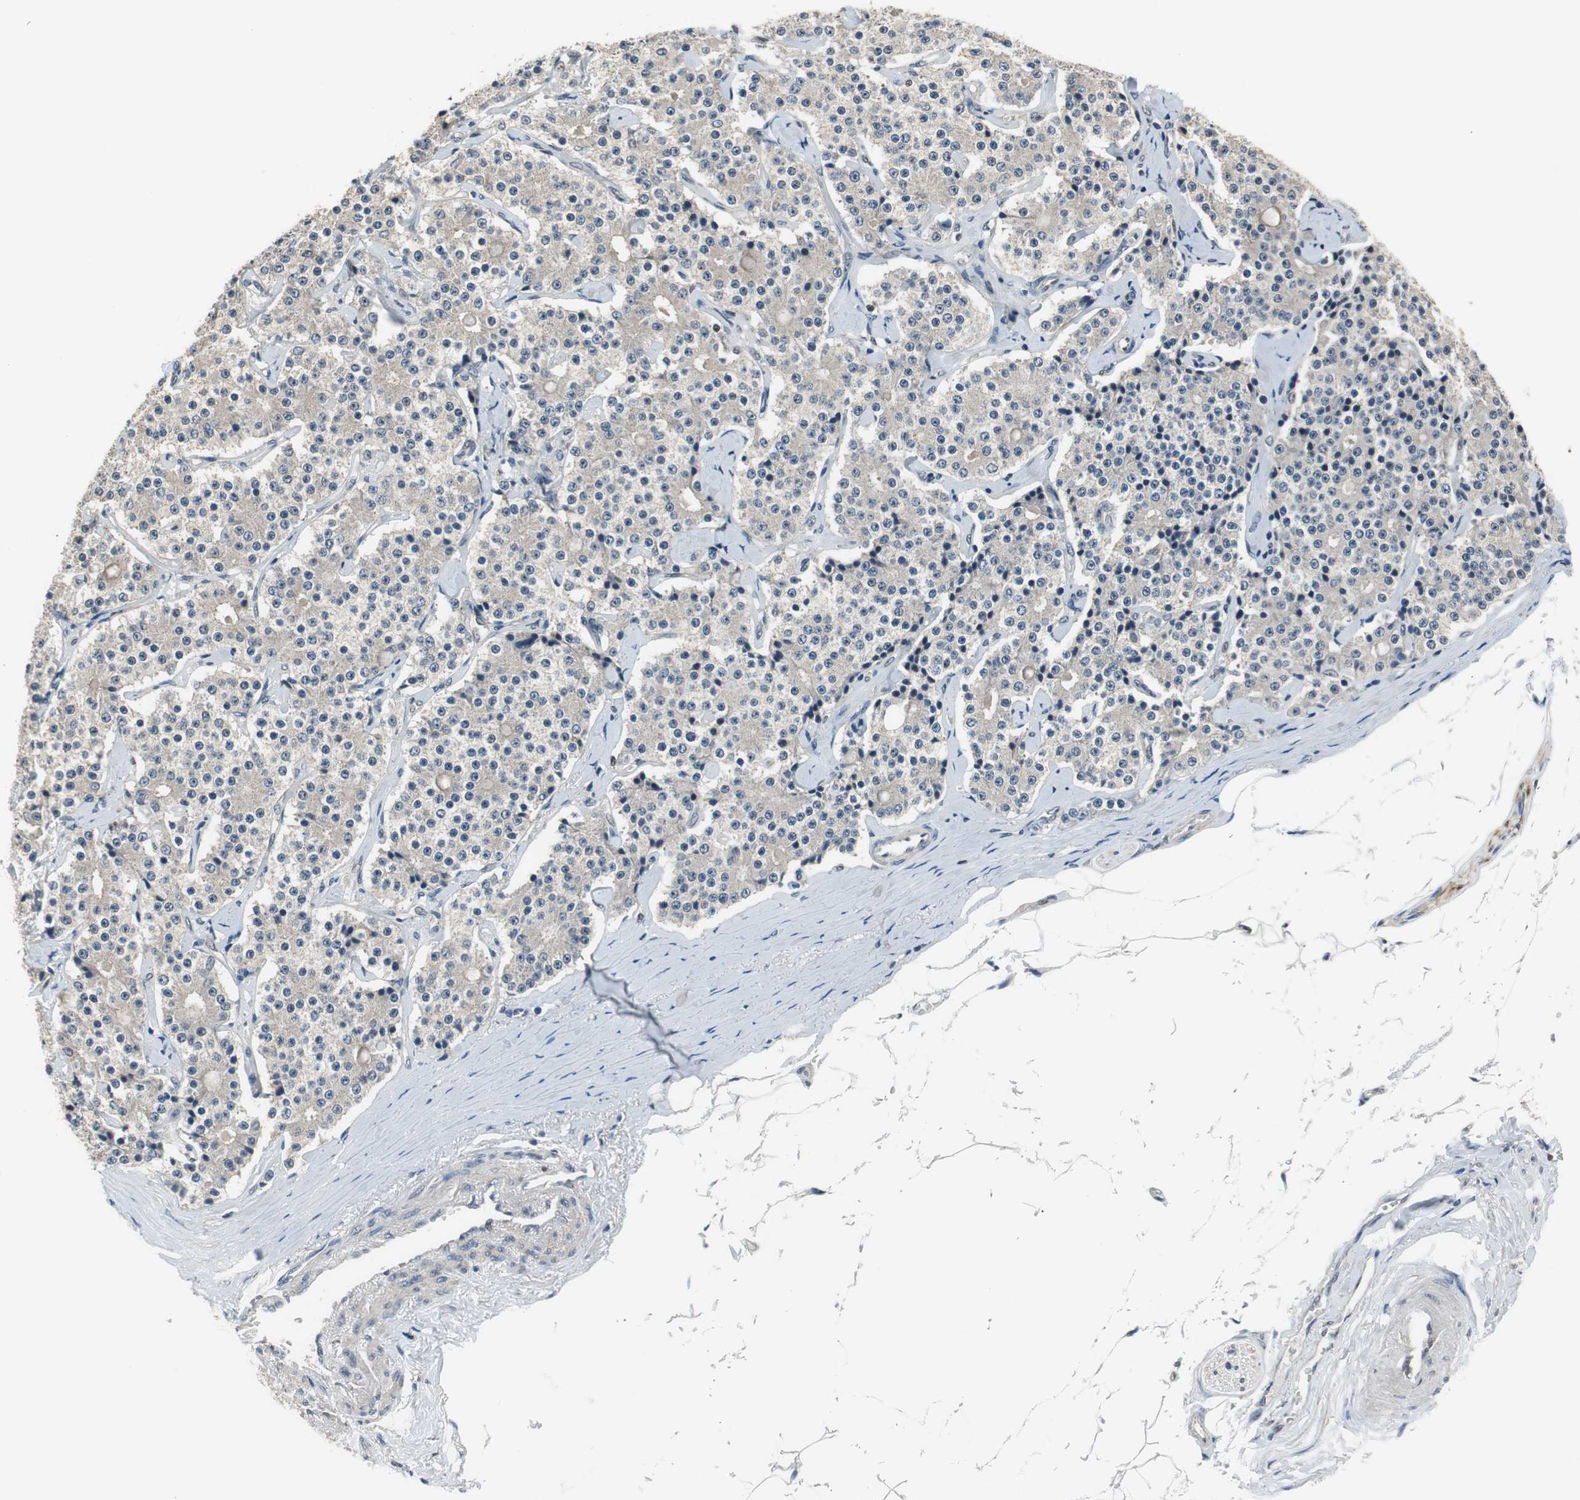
{"staining": {"intensity": "negative", "quantity": "none", "location": "none"}, "tissue": "carcinoid", "cell_type": "Tumor cells", "image_type": "cancer", "snomed": [{"axis": "morphology", "description": "Carcinoid, malignant, NOS"}, {"axis": "topography", "description": "Colon"}], "caption": "High magnification brightfield microscopy of carcinoid (malignant) stained with DAB (3,3'-diaminobenzidine) (brown) and counterstained with hematoxylin (blue): tumor cells show no significant expression.", "gene": "MAFB", "patient": {"sex": "female", "age": 61}}